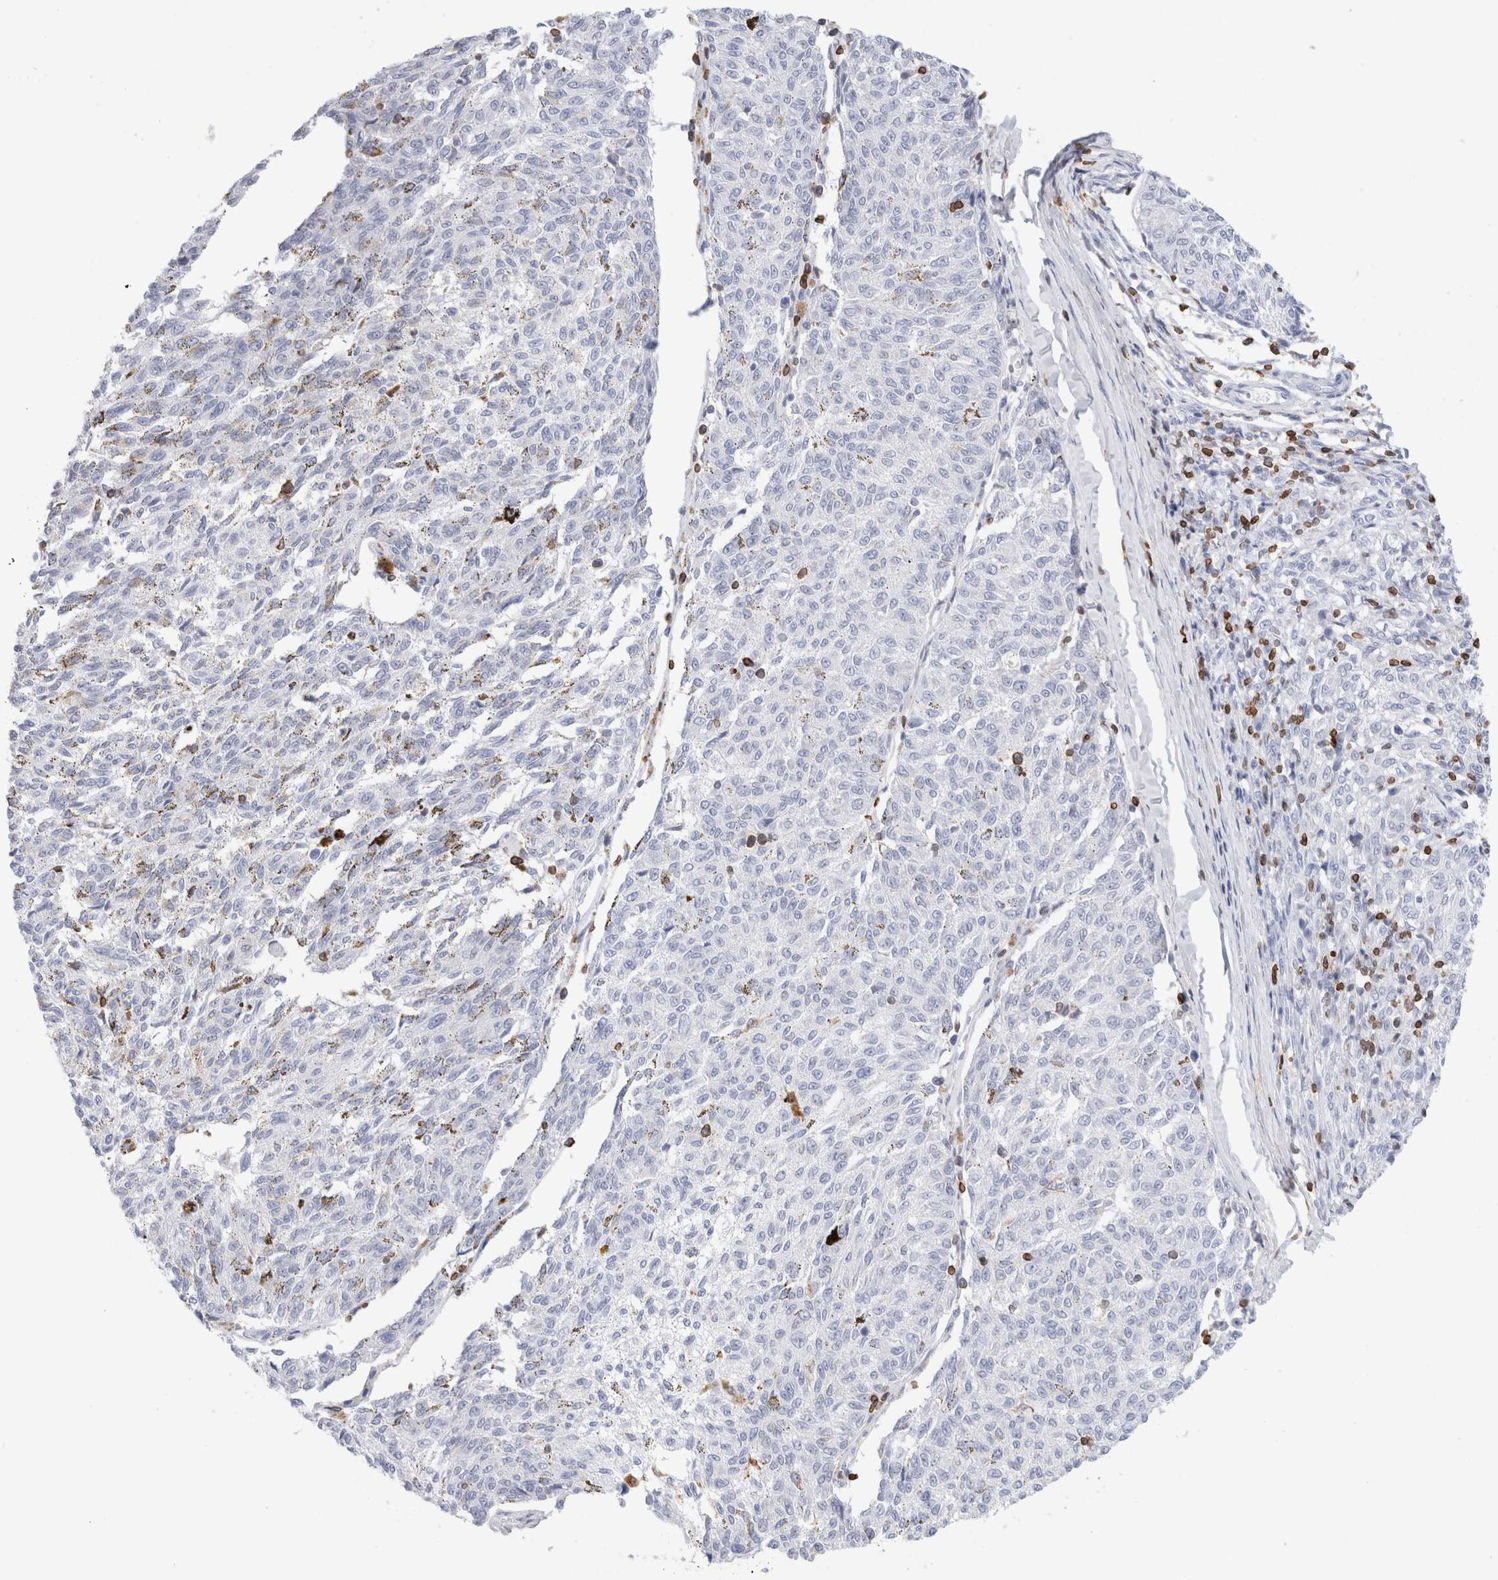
{"staining": {"intensity": "negative", "quantity": "none", "location": "none"}, "tissue": "melanoma", "cell_type": "Tumor cells", "image_type": "cancer", "snomed": [{"axis": "morphology", "description": "Malignant melanoma, NOS"}, {"axis": "topography", "description": "Skin"}], "caption": "This histopathology image is of melanoma stained with immunohistochemistry (IHC) to label a protein in brown with the nuclei are counter-stained blue. There is no expression in tumor cells.", "gene": "ALOX5AP", "patient": {"sex": "female", "age": 72}}